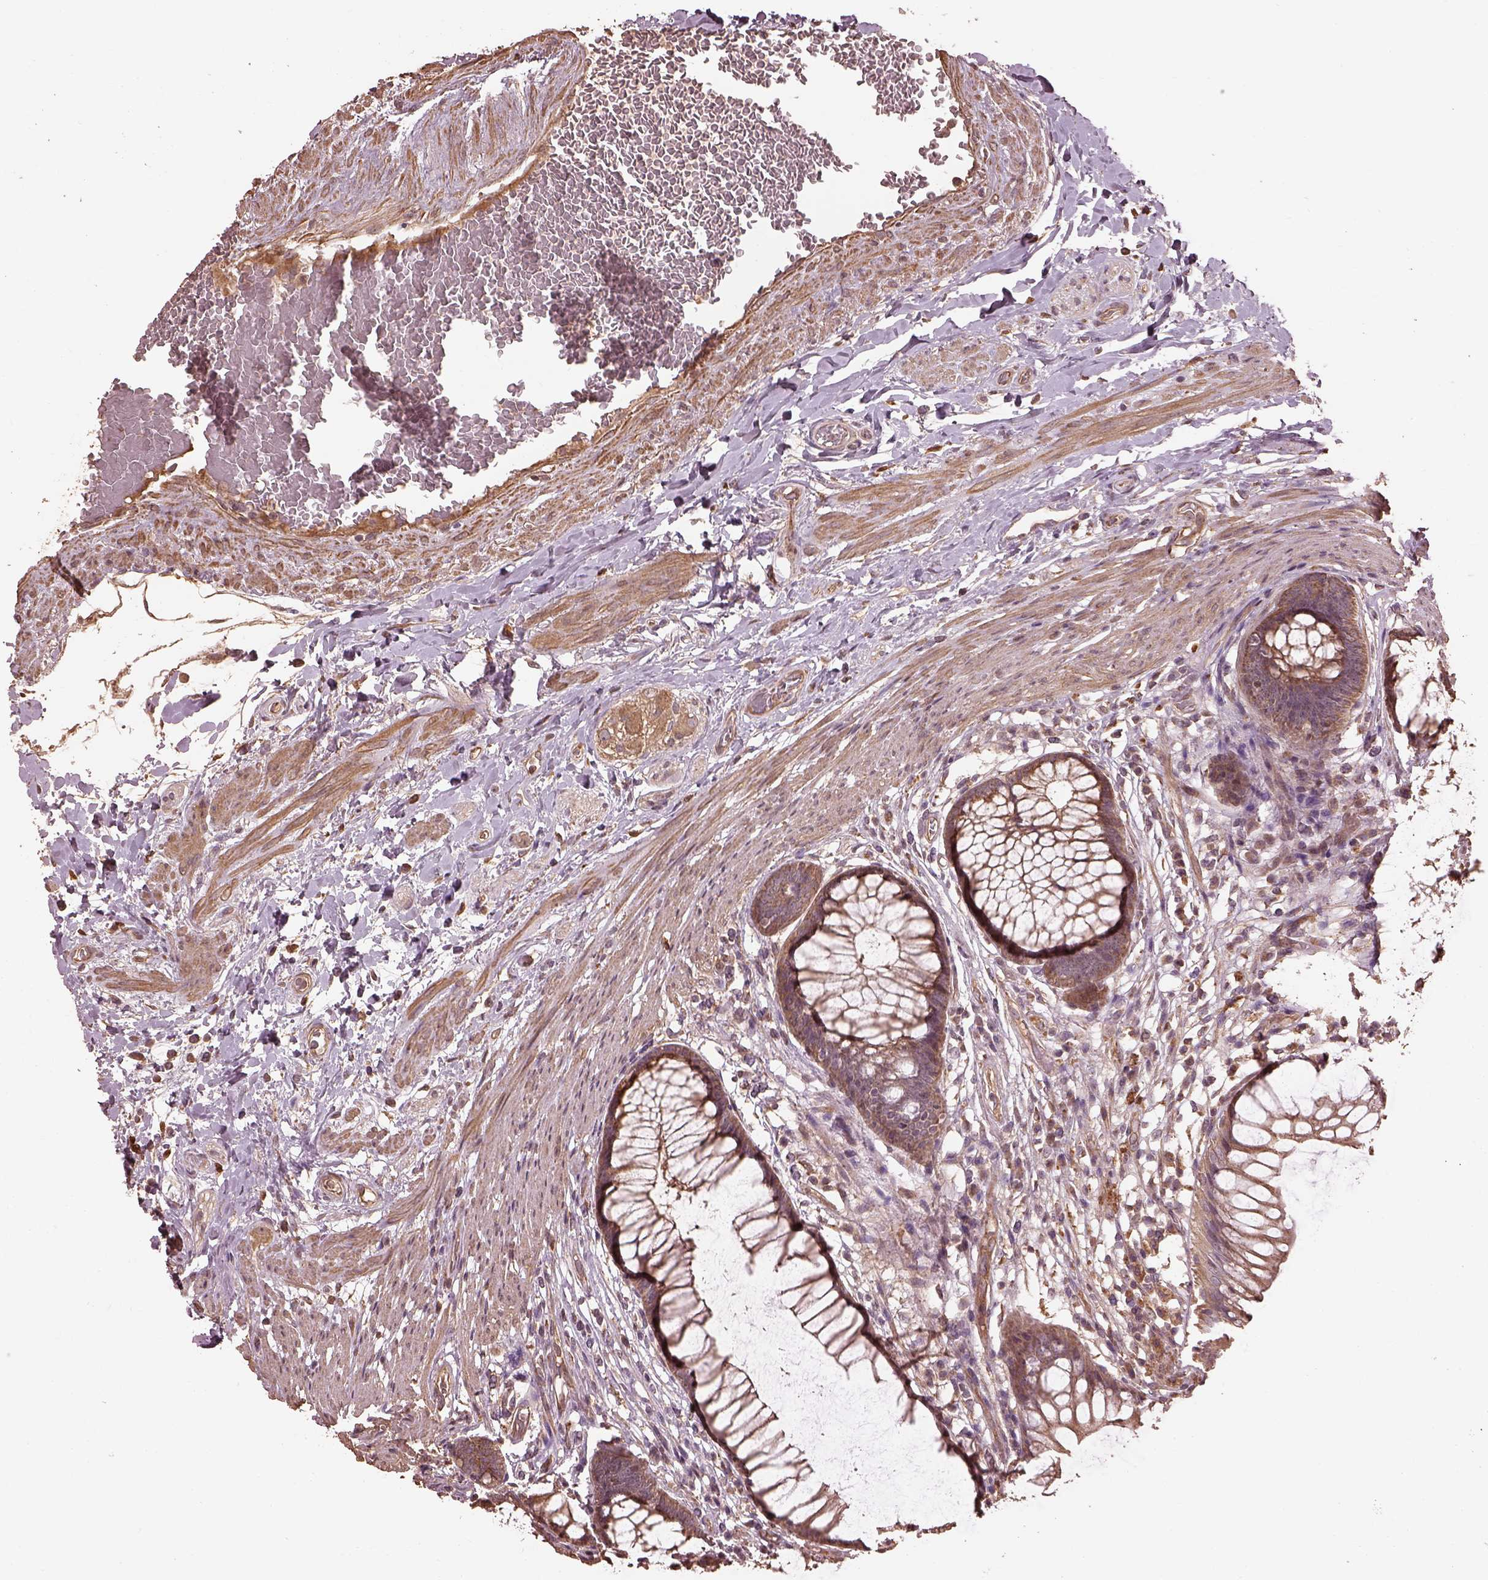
{"staining": {"intensity": "moderate", "quantity": ">75%", "location": "cytoplasmic/membranous"}, "tissue": "rectum", "cell_type": "Glandular cells", "image_type": "normal", "snomed": [{"axis": "morphology", "description": "Normal tissue, NOS"}, {"axis": "topography", "description": "Smooth muscle"}, {"axis": "topography", "description": "Rectum"}], "caption": "A medium amount of moderate cytoplasmic/membranous staining is seen in about >75% of glandular cells in unremarkable rectum. Immunohistochemistry (ihc) stains the protein of interest in brown and the nuclei are stained blue.", "gene": "METTL4", "patient": {"sex": "male", "age": 53}}